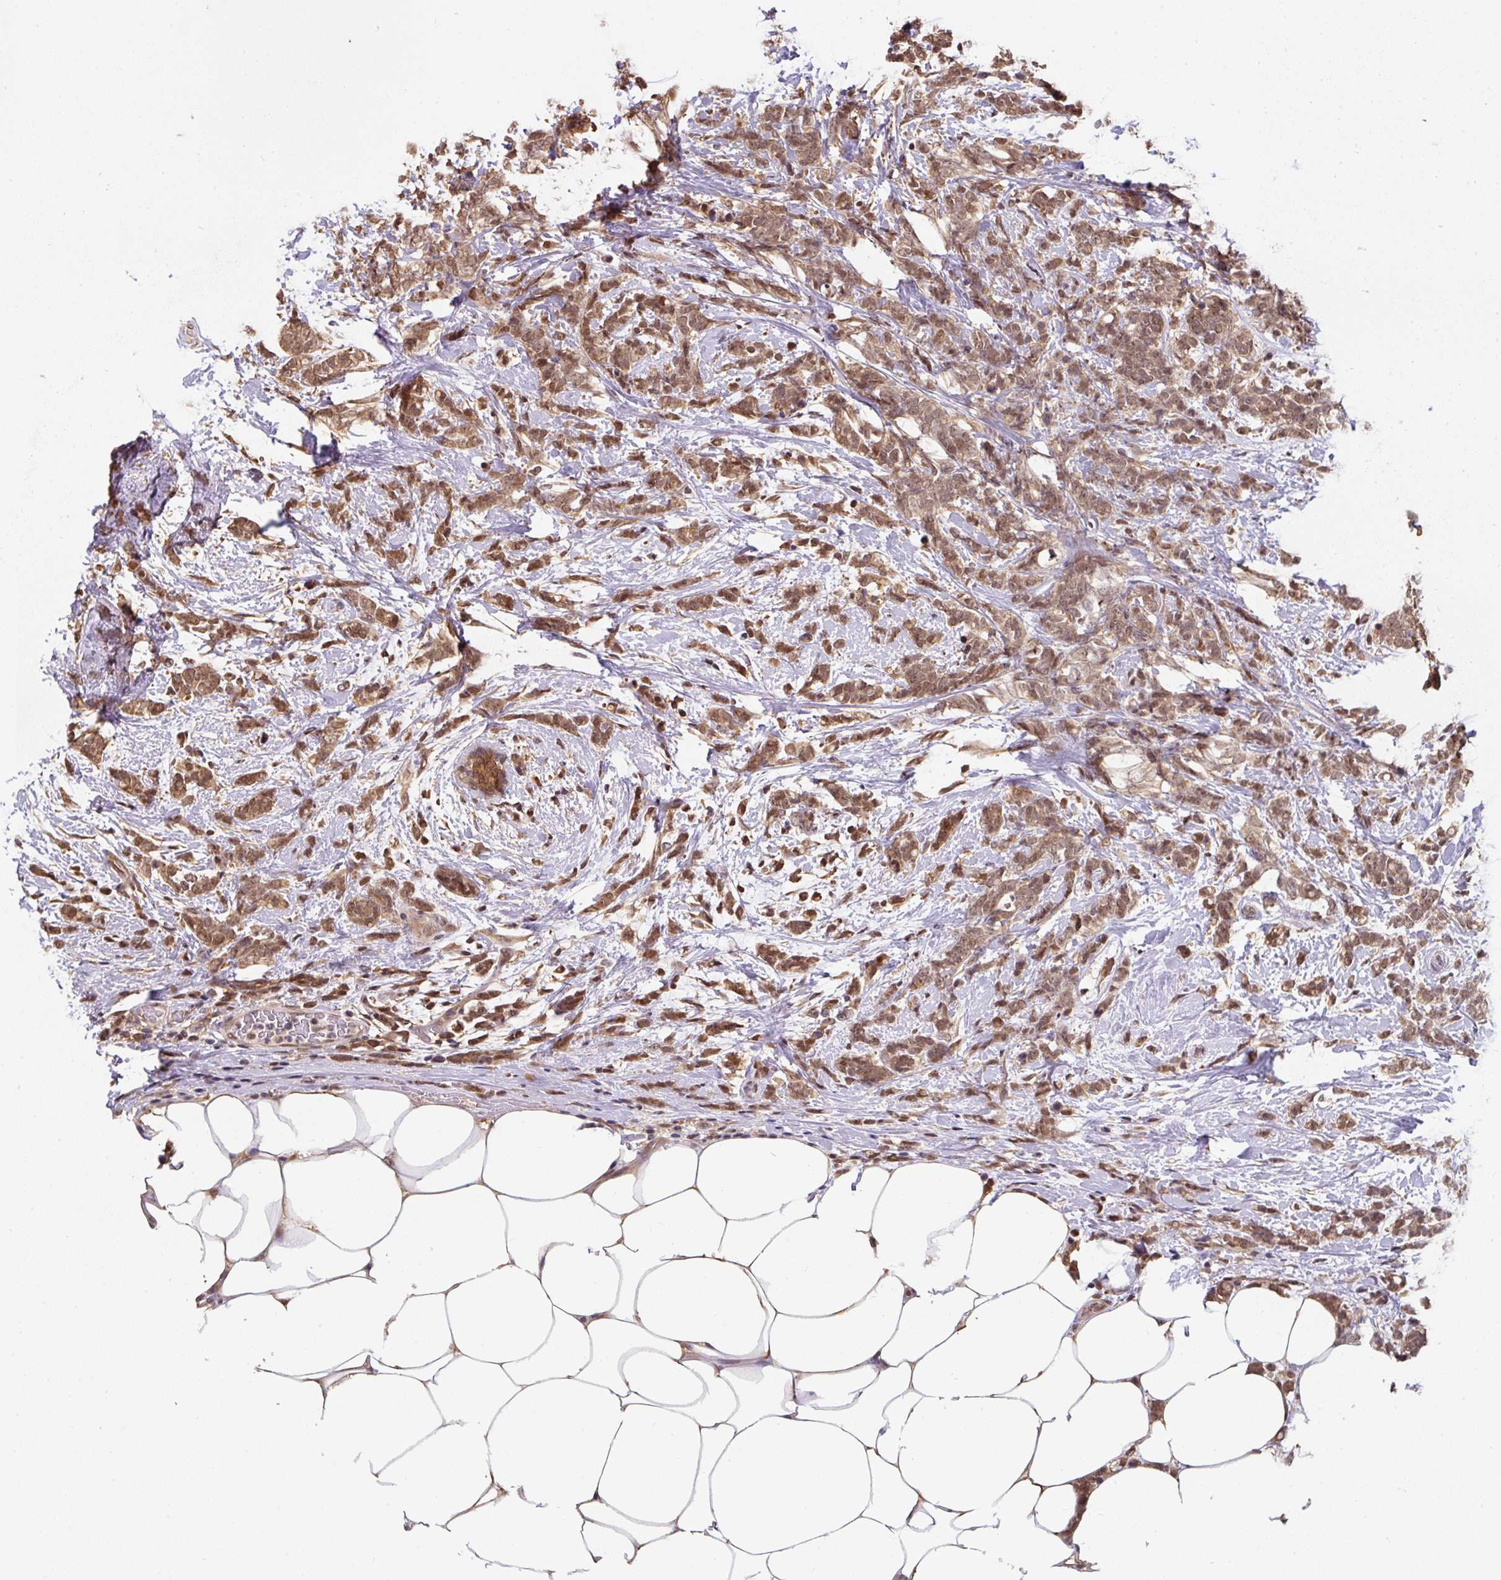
{"staining": {"intensity": "moderate", "quantity": ">75%", "location": "cytoplasmic/membranous,nuclear"}, "tissue": "breast cancer", "cell_type": "Tumor cells", "image_type": "cancer", "snomed": [{"axis": "morphology", "description": "Lobular carcinoma"}, {"axis": "topography", "description": "Breast"}], "caption": "Moderate cytoplasmic/membranous and nuclear protein expression is present in about >75% of tumor cells in breast cancer.", "gene": "ST13", "patient": {"sex": "female", "age": 58}}